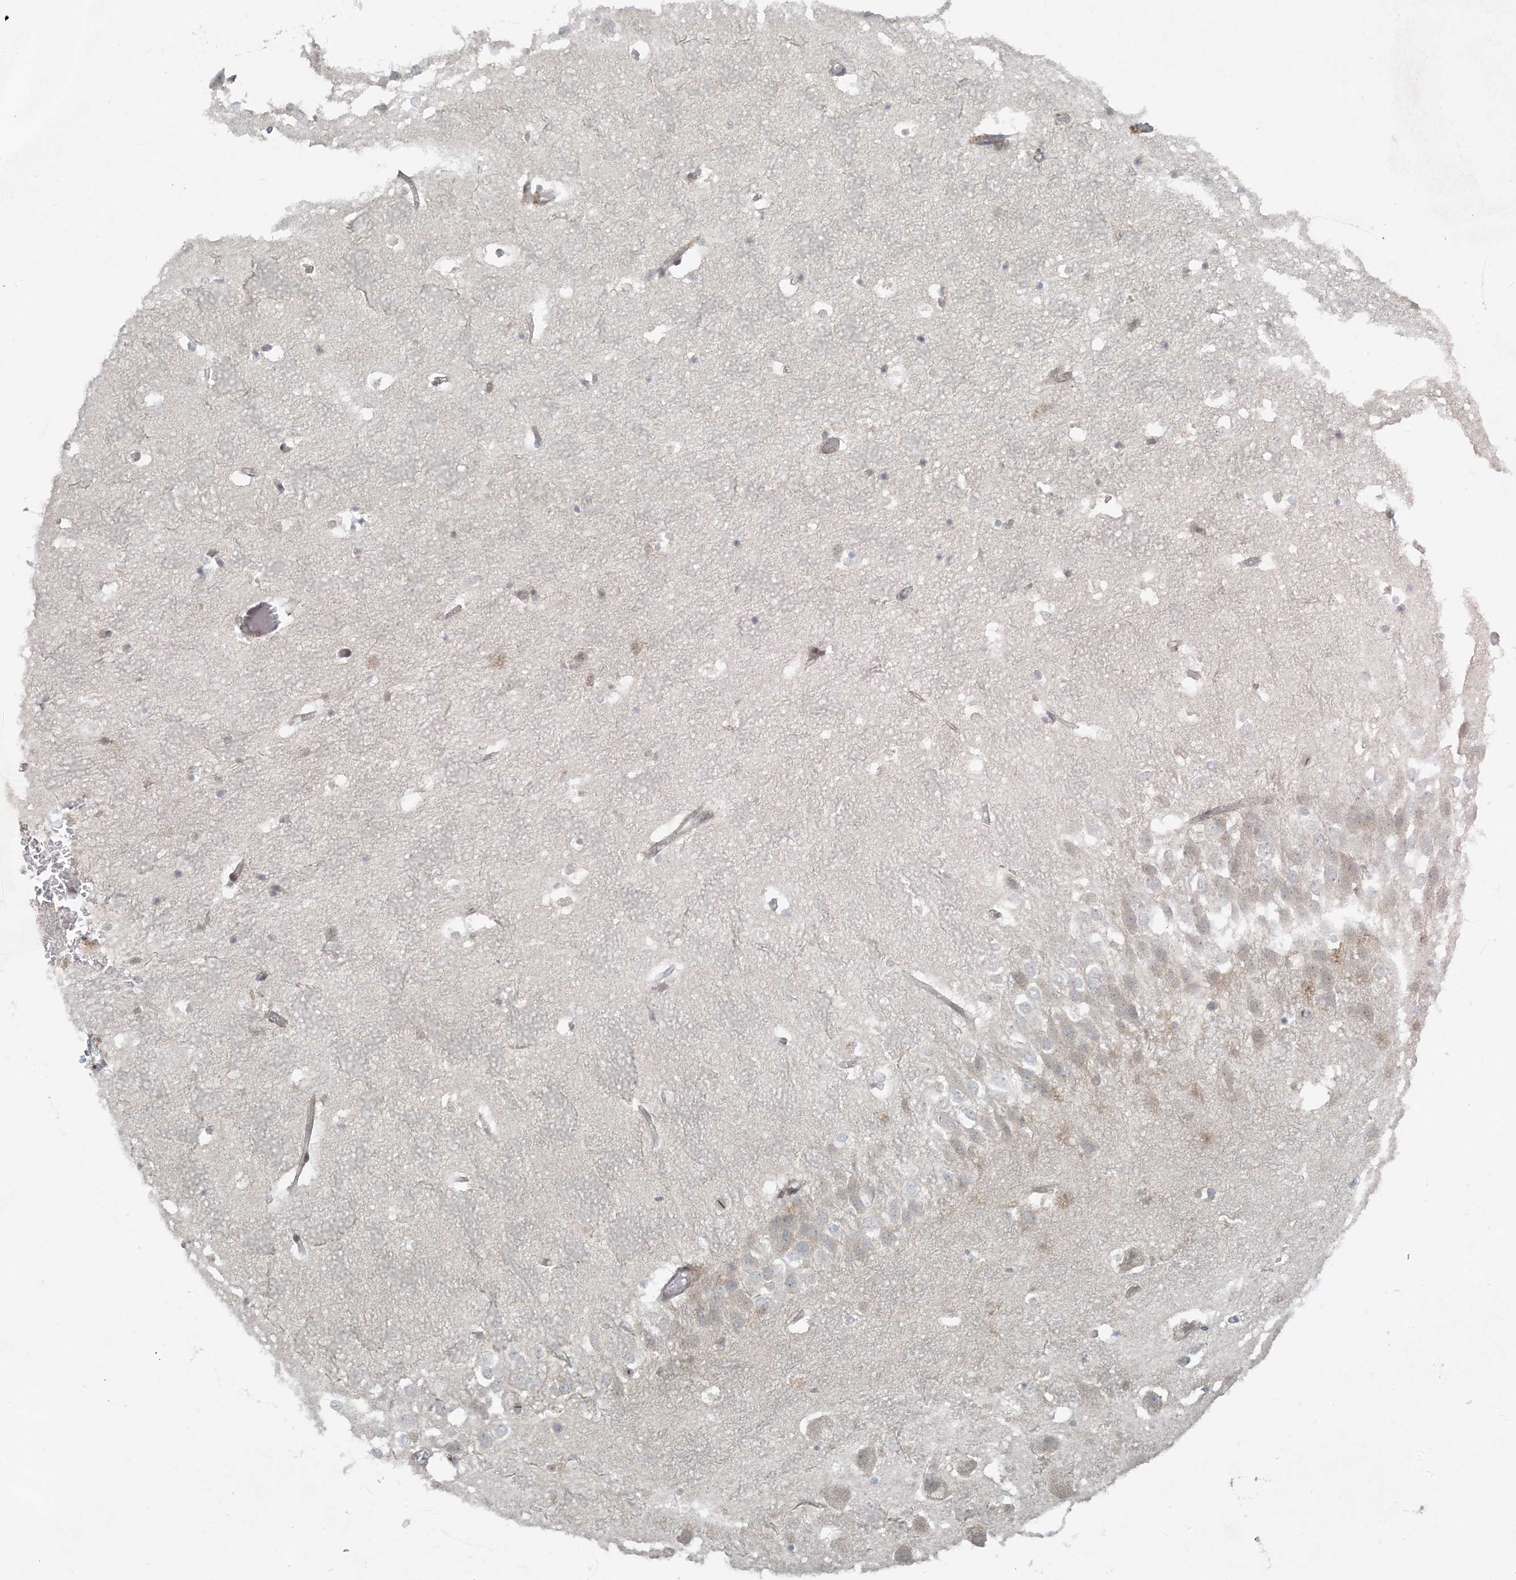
{"staining": {"intensity": "negative", "quantity": "none", "location": "none"}, "tissue": "hippocampus", "cell_type": "Glial cells", "image_type": "normal", "snomed": [{"axis": "morphology", "description": "Normal tissue, NOS"}, {"axis": "topography", "description": "Hippocampus"}], "caption": "This is an immunohistochemistry micrograph of unremarkable hippocampus. There is no positivity in glial cells.", "gene": "HACL1", "patient": {"sex": "female", "age": 52}}